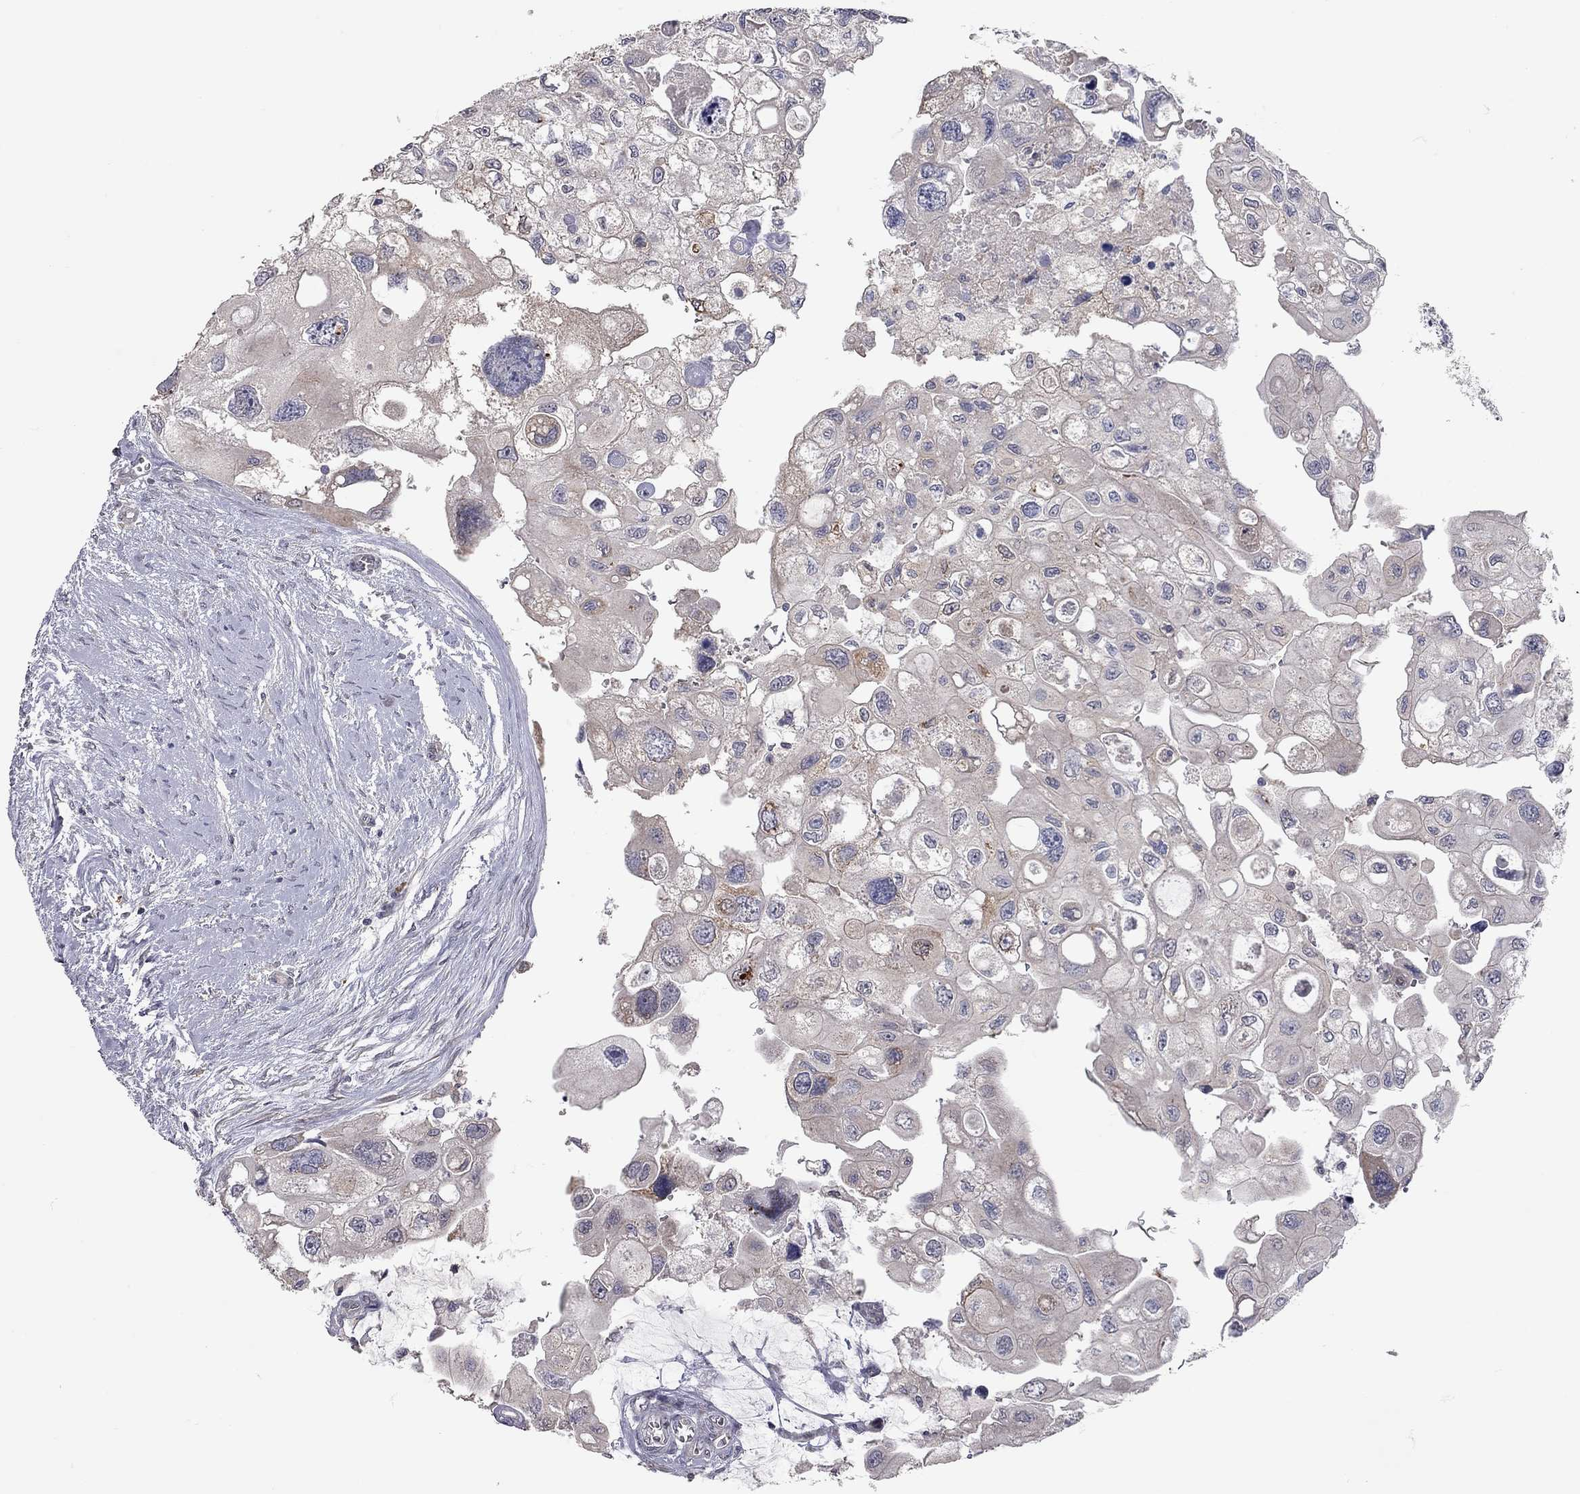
{"staining": {"intensity": "moderate", "quantity": "<25%", "location": "cytoplasmic/membranous"}, "tissue": "urothelial cancer", "cell_type": "Tumor cells", "image_type": "cancer", "snomed": [{"axis": "morphology", "description": "Urothelial carcinoma, High grade"}, {"axis": "topography", "description": "Urinary bladder"}], "caption": "Human urothelial carcinoma (high-grade) stained for a protein (brown) displays moderate cytoplasmic/membranous positive staining in approximately <25% of tumor cells.", "gene": "XAGE2", "patient": {"sex": "male", "age": 59}}